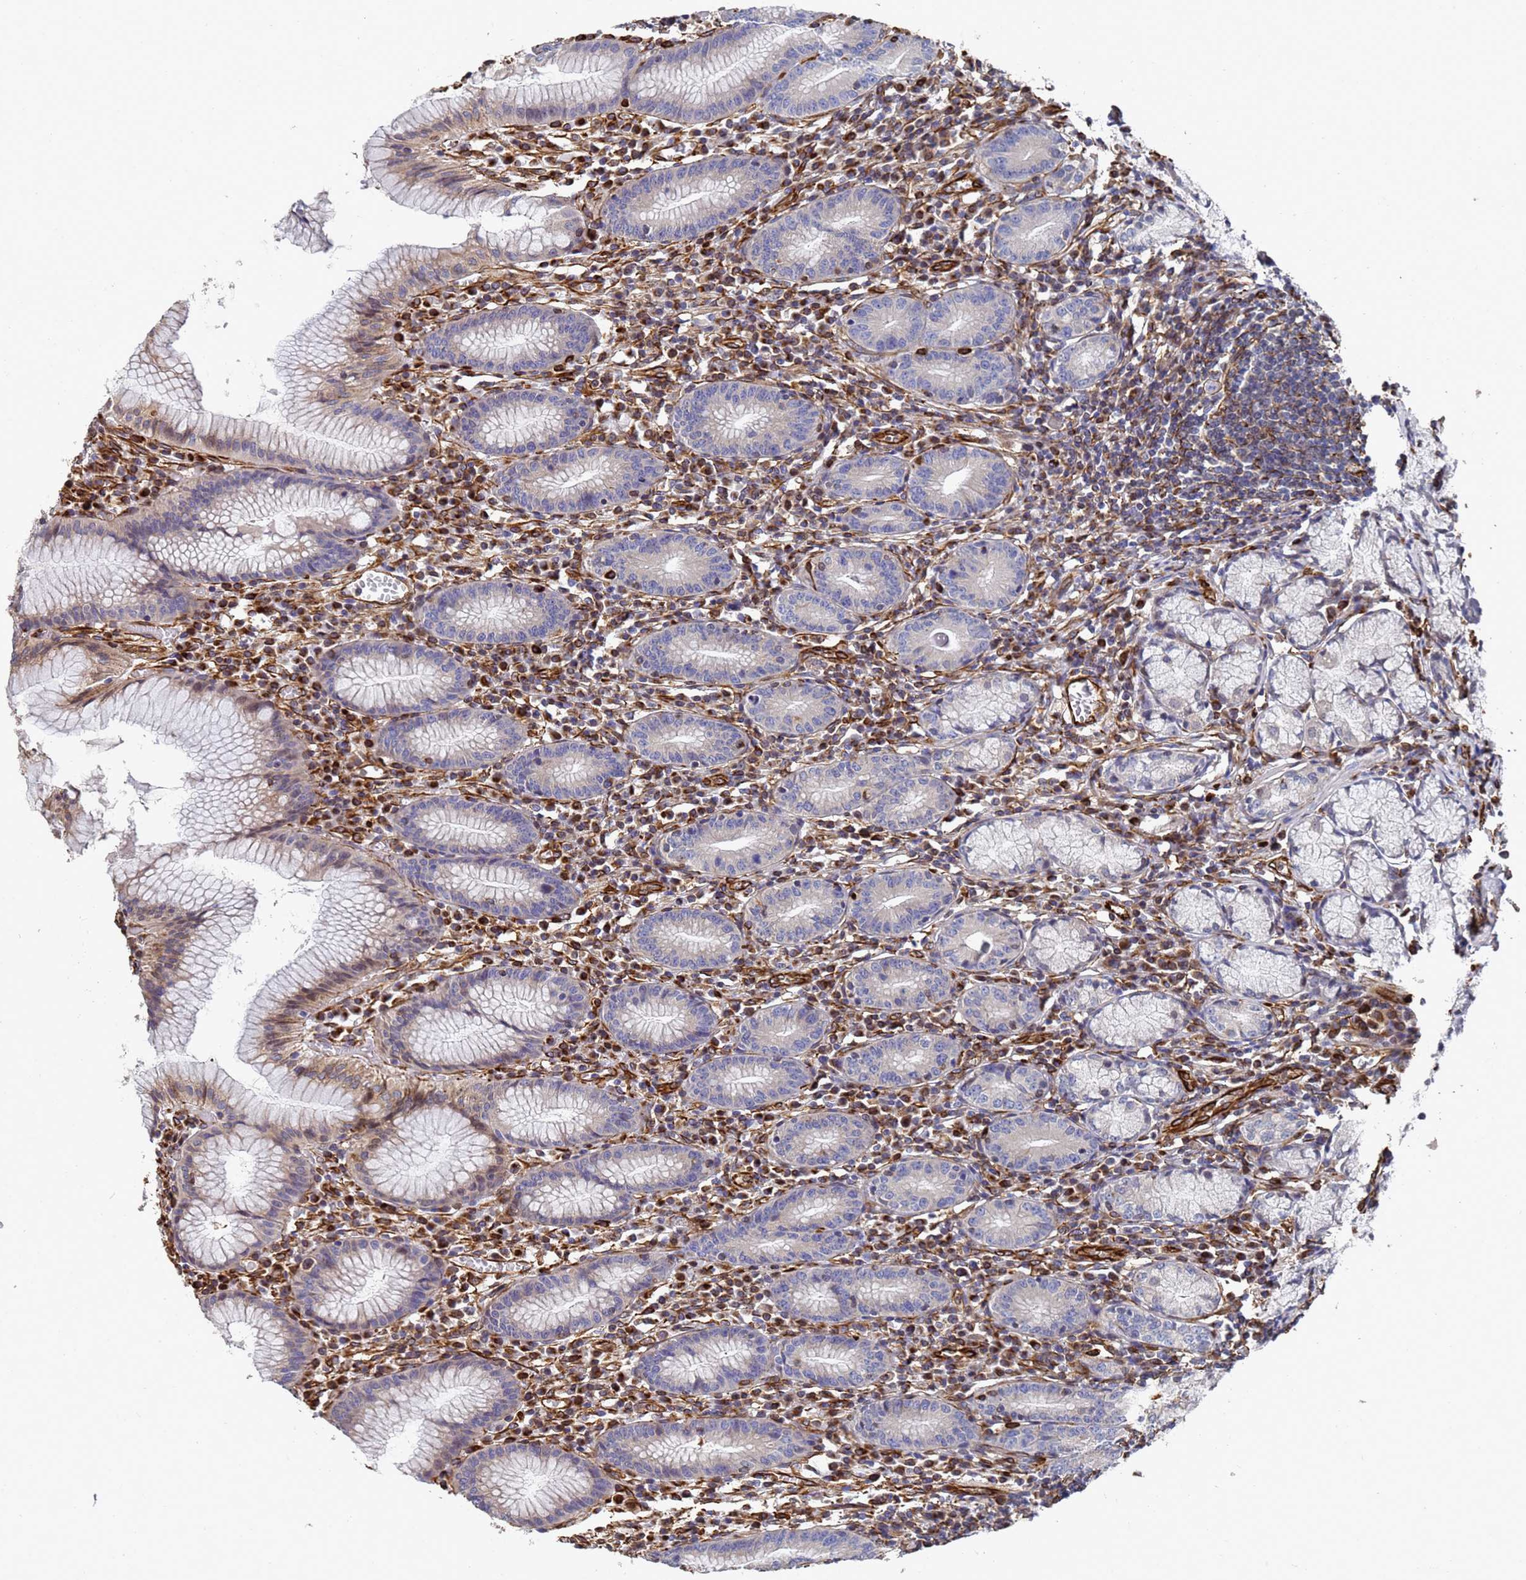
{"staining": {"intensity": "negative", "quantity": "none", "location": "none"}, "tissue": "stomach", "cell_type": "Glandular cells", "image_type": "normal", "snomed": [{"axis": "morphology", "description": "Normal tissue, NOS"}, {"axis": "topography", "description": "Stomach"}], "caption": "IHC image of benign stomach: stomach stained with DAB (3,3'-diaminobenzidine) demonstrates no significant protein staining in glandular cells. The staining is performed using DAB (3,3'-diaminobenzidine) brown chromogen with nuclei counter-stained in using hematoxylin.", "gene": "SYT13", "patient": {"sex": "male", "age": 55}}